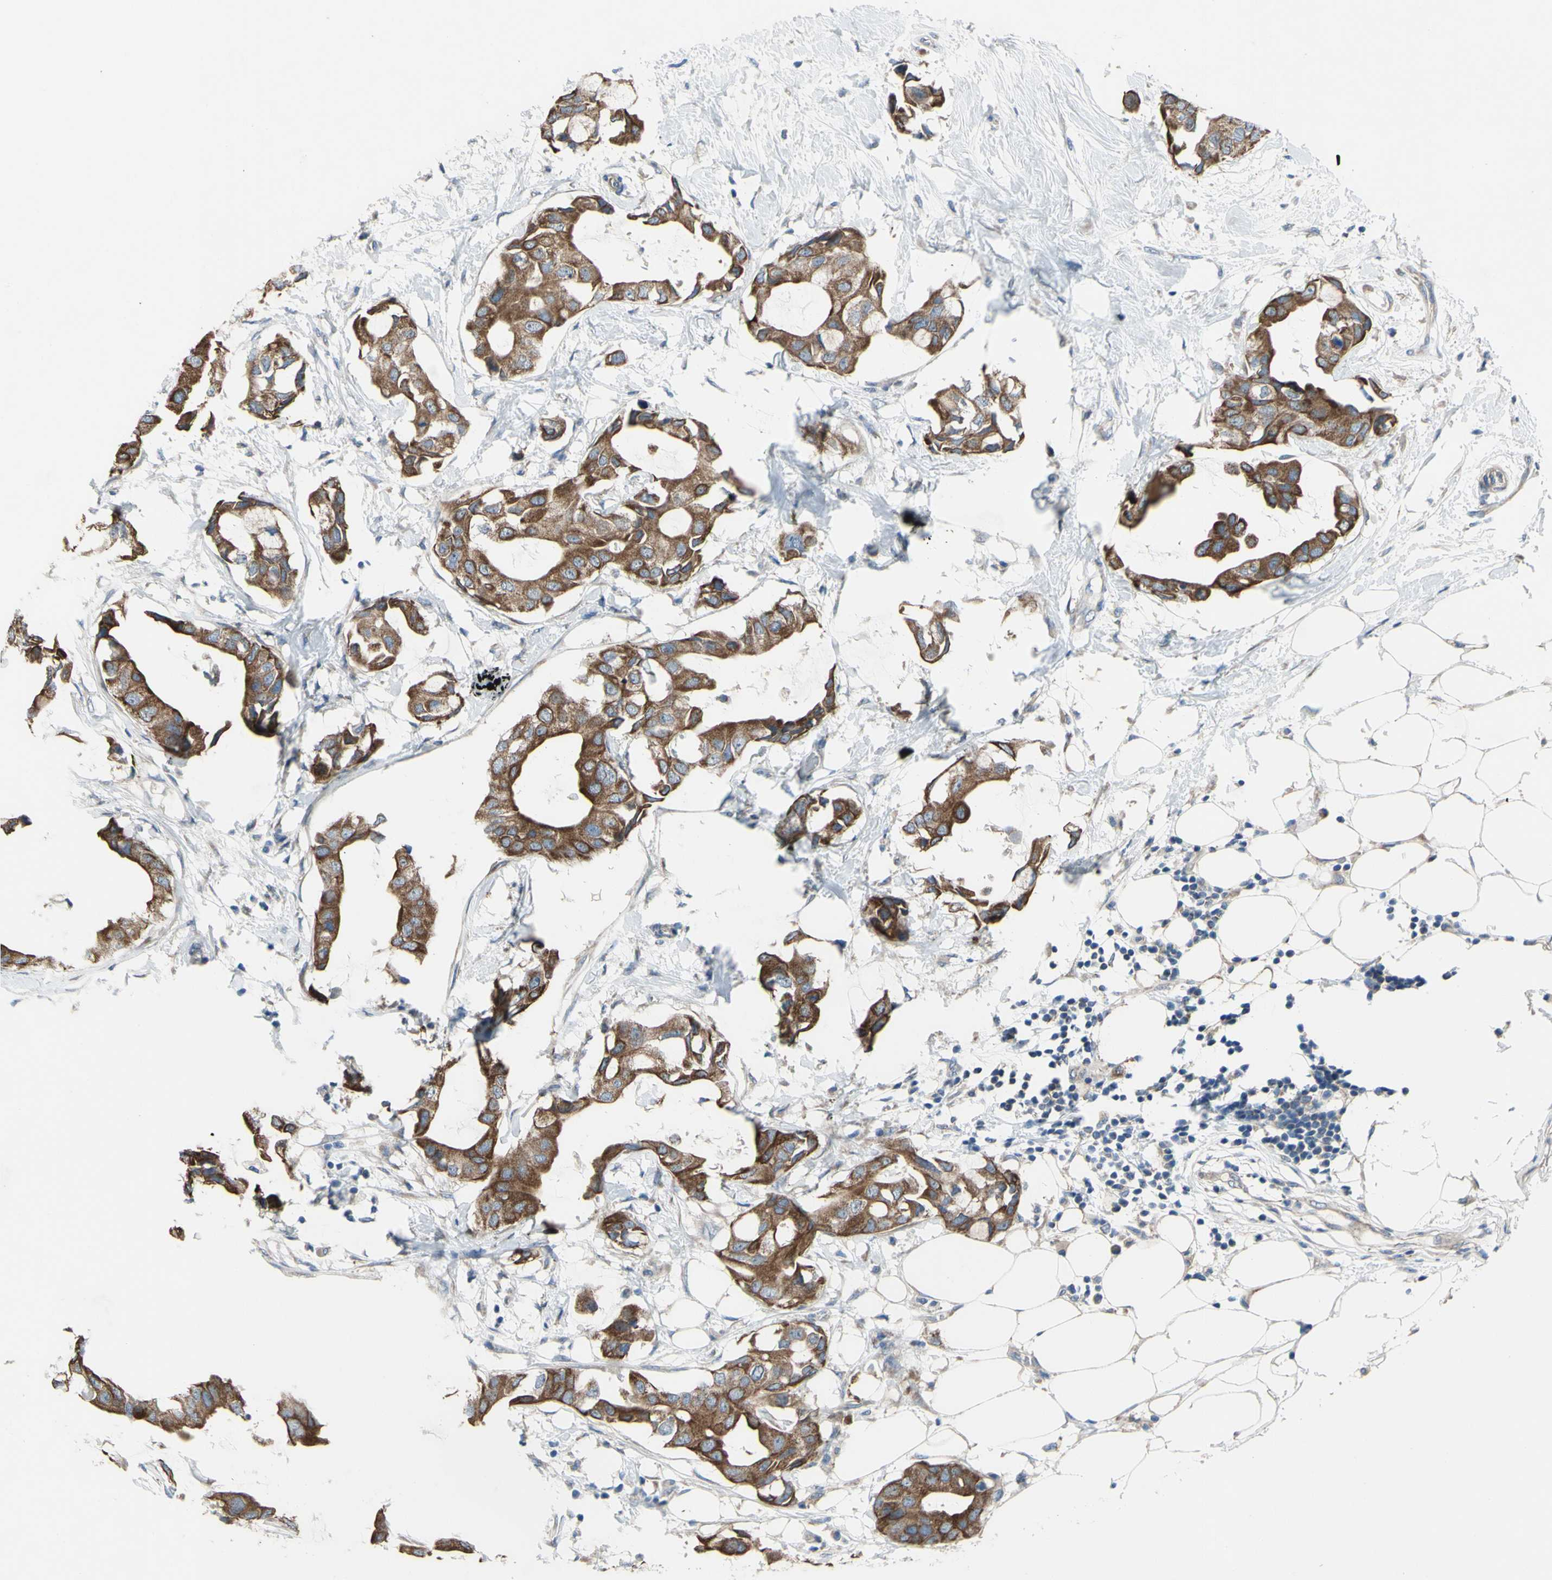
{"staining": {"intensity": "strong", "quantity": ">75%", "location": "cytoplasmic/membranous"}, "tissue": "breast cancer", "cell_type": "Tumor cells", "image_type": "cancer", "snomed": [{"axis": "morphology", "description": "Duct carcinoma"}, {"axis": "topography", "description": "Breast"}], "caption": "Protein staining reveals strong cytoplasmic/membranous positivity in about >75% of tumor cells in breast invasive ductal carcinoma. The staining was performed using DAB to visualize the protein expression in brown, while the nuclei were stained in blue with hematoxylin (Magnification: 20x).", "gene": "GRAMD2B", "patient": {"sex": "female", "age": 40}}